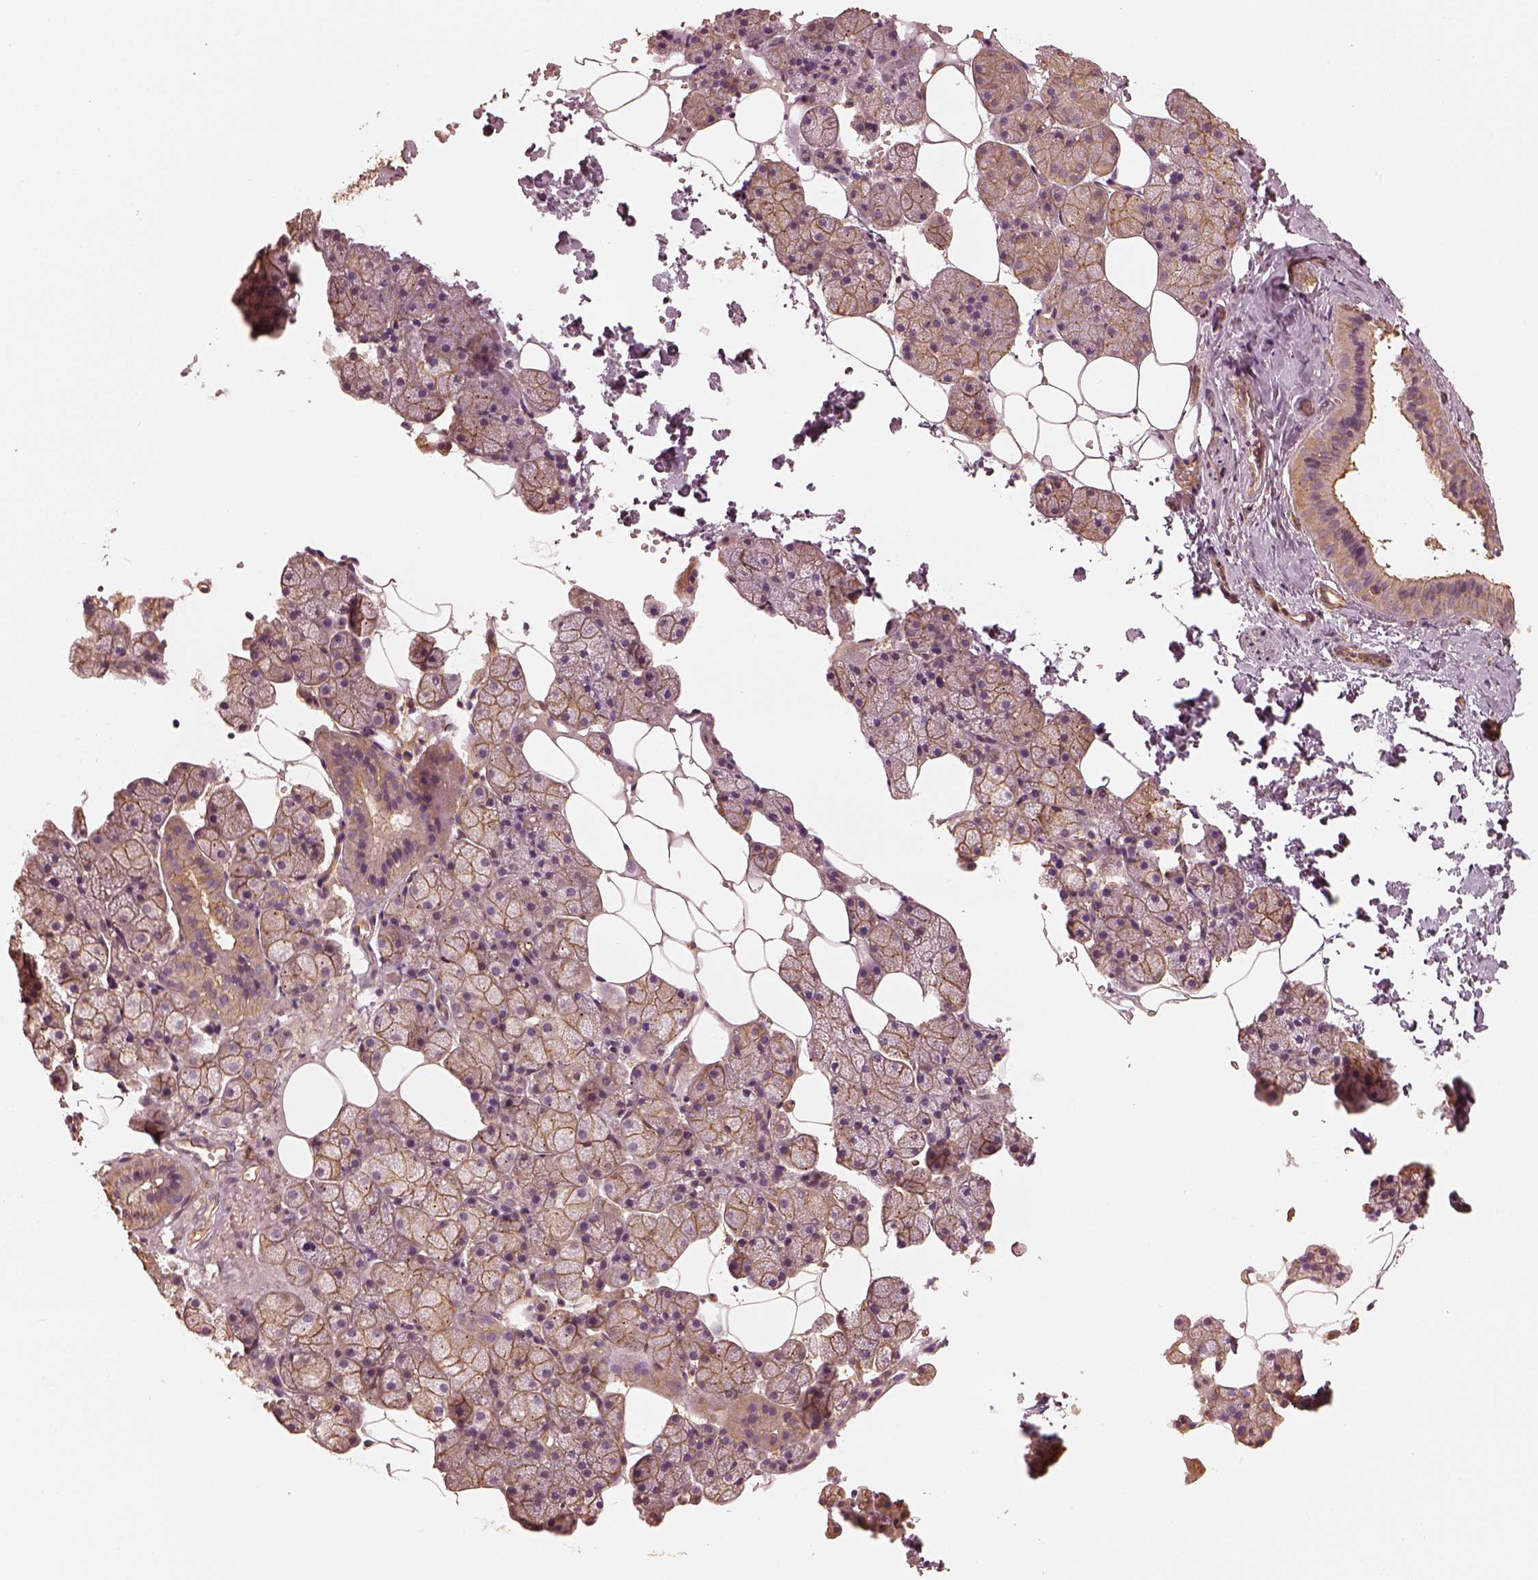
{"staining": {"intensity": "strong", "quantity": "25%-75%", "location": "cytoplasmic/membranous"}, "tissue": "salivary gland", "cell_type": "Glandular cells", "image_type": "normal", "snomed": [{"axis": "morphology", "description": "Normal tissue, NOS"}, {"axis": "topography", "description": "Salivary gland"}], "caption": "The photomicrograph demonstrates a brown stain indicating the presence of a protein in the cytoplasmic/membranous of glandular cells in salivary gland.", "gene": "WDR7", "patient": {"sex": "male", "age": 38}}